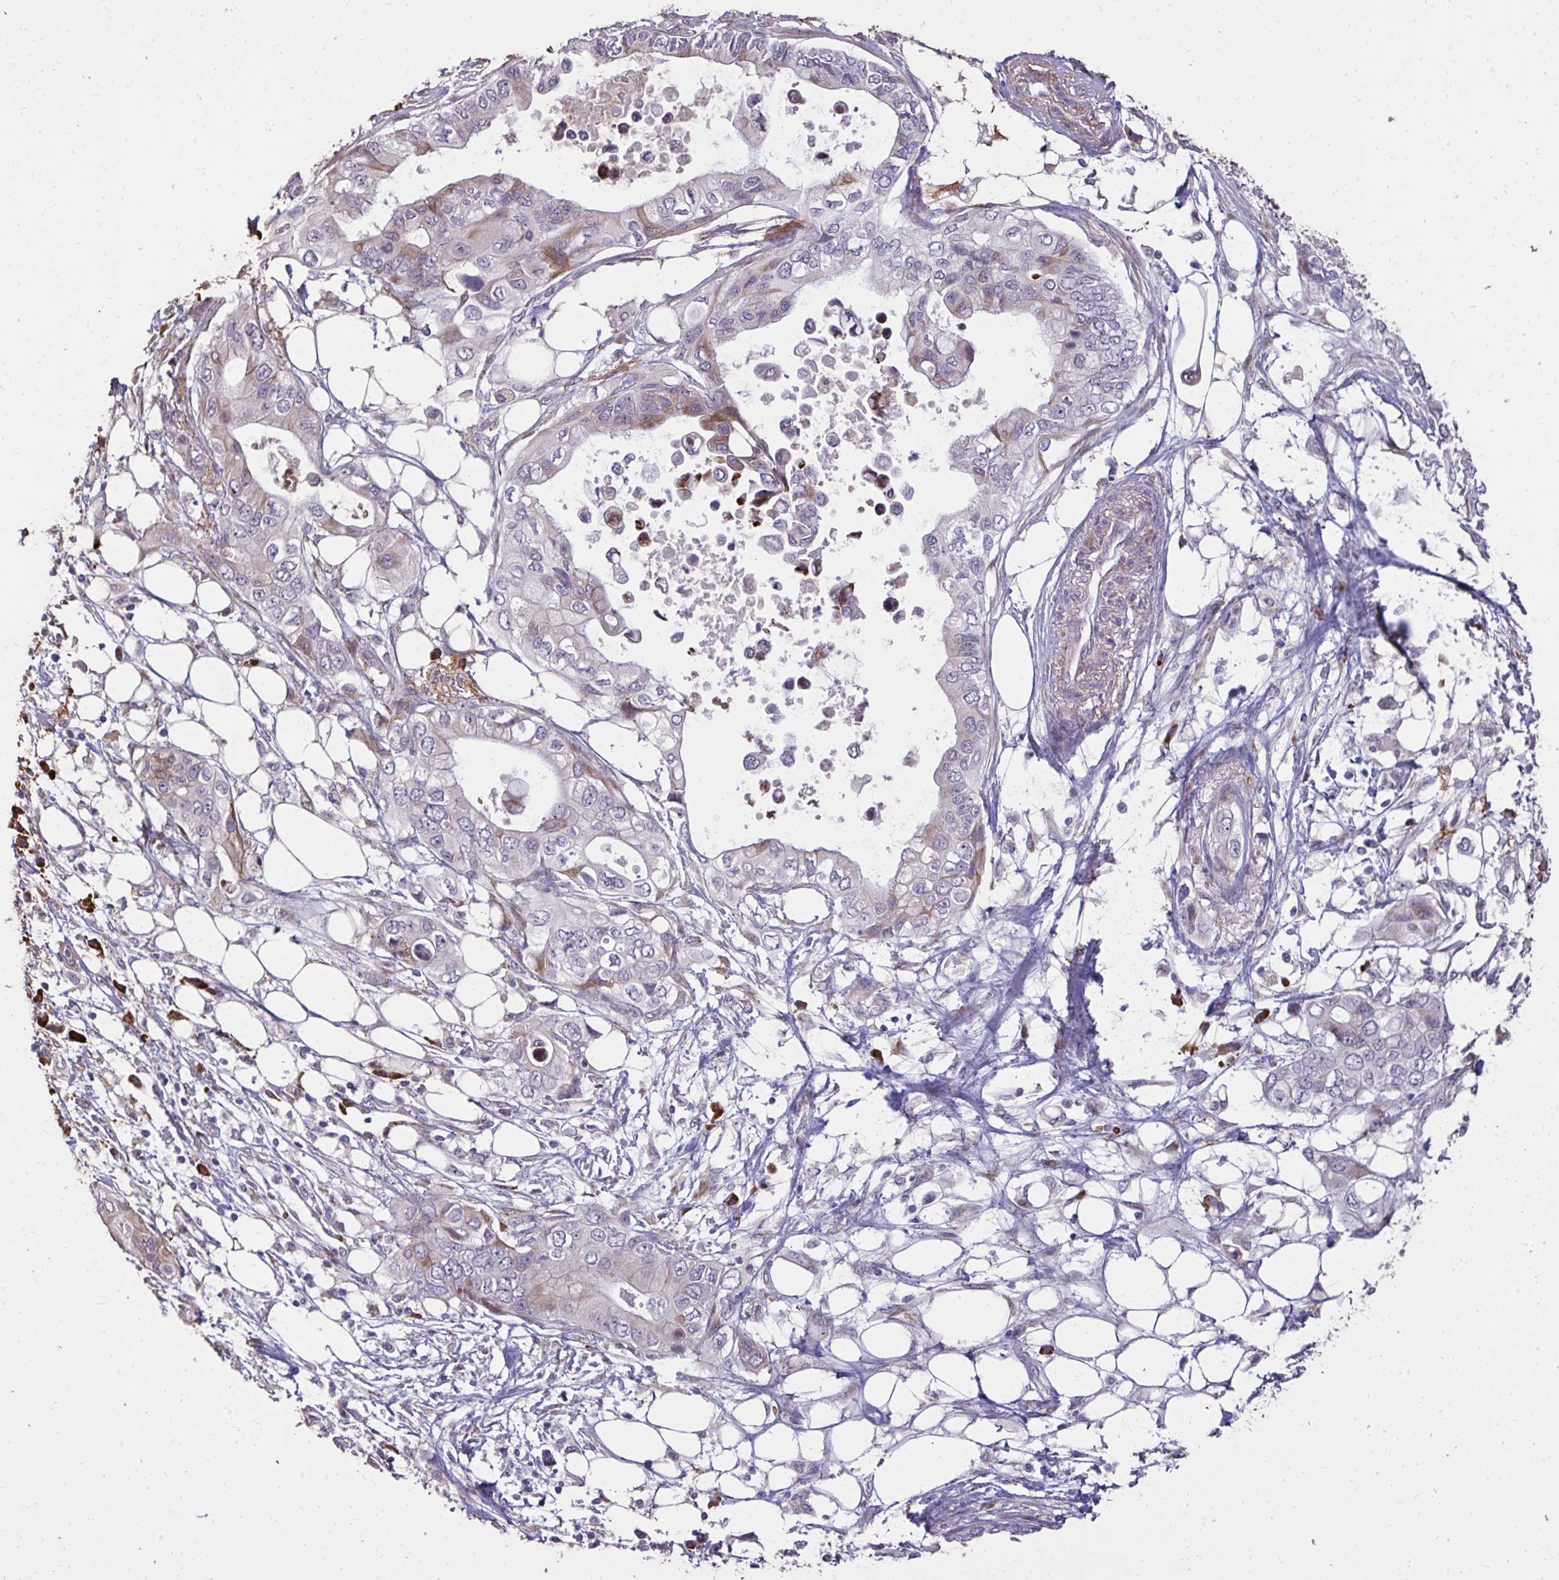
{"staining": {"intensity": "weak", "quantity": "<25%", "location": "cytoplasmic/membranous"}, "tissue": "pancreatic cancer", "cell_type": "Tumor cells", "image_type": "cancer", "snomed": [{"axis": "morphology", "description": "Adenocarcinoma, NOS"}, {"axis": "topography", "description": "Pancreas"}], "caption": "Protein analysis of pancreatic cancer (adenocarcinoma) shows no significant staining in tumor cells.", "gene": "FIBCD1", "patient": {"sex": "female", "age": 63}}